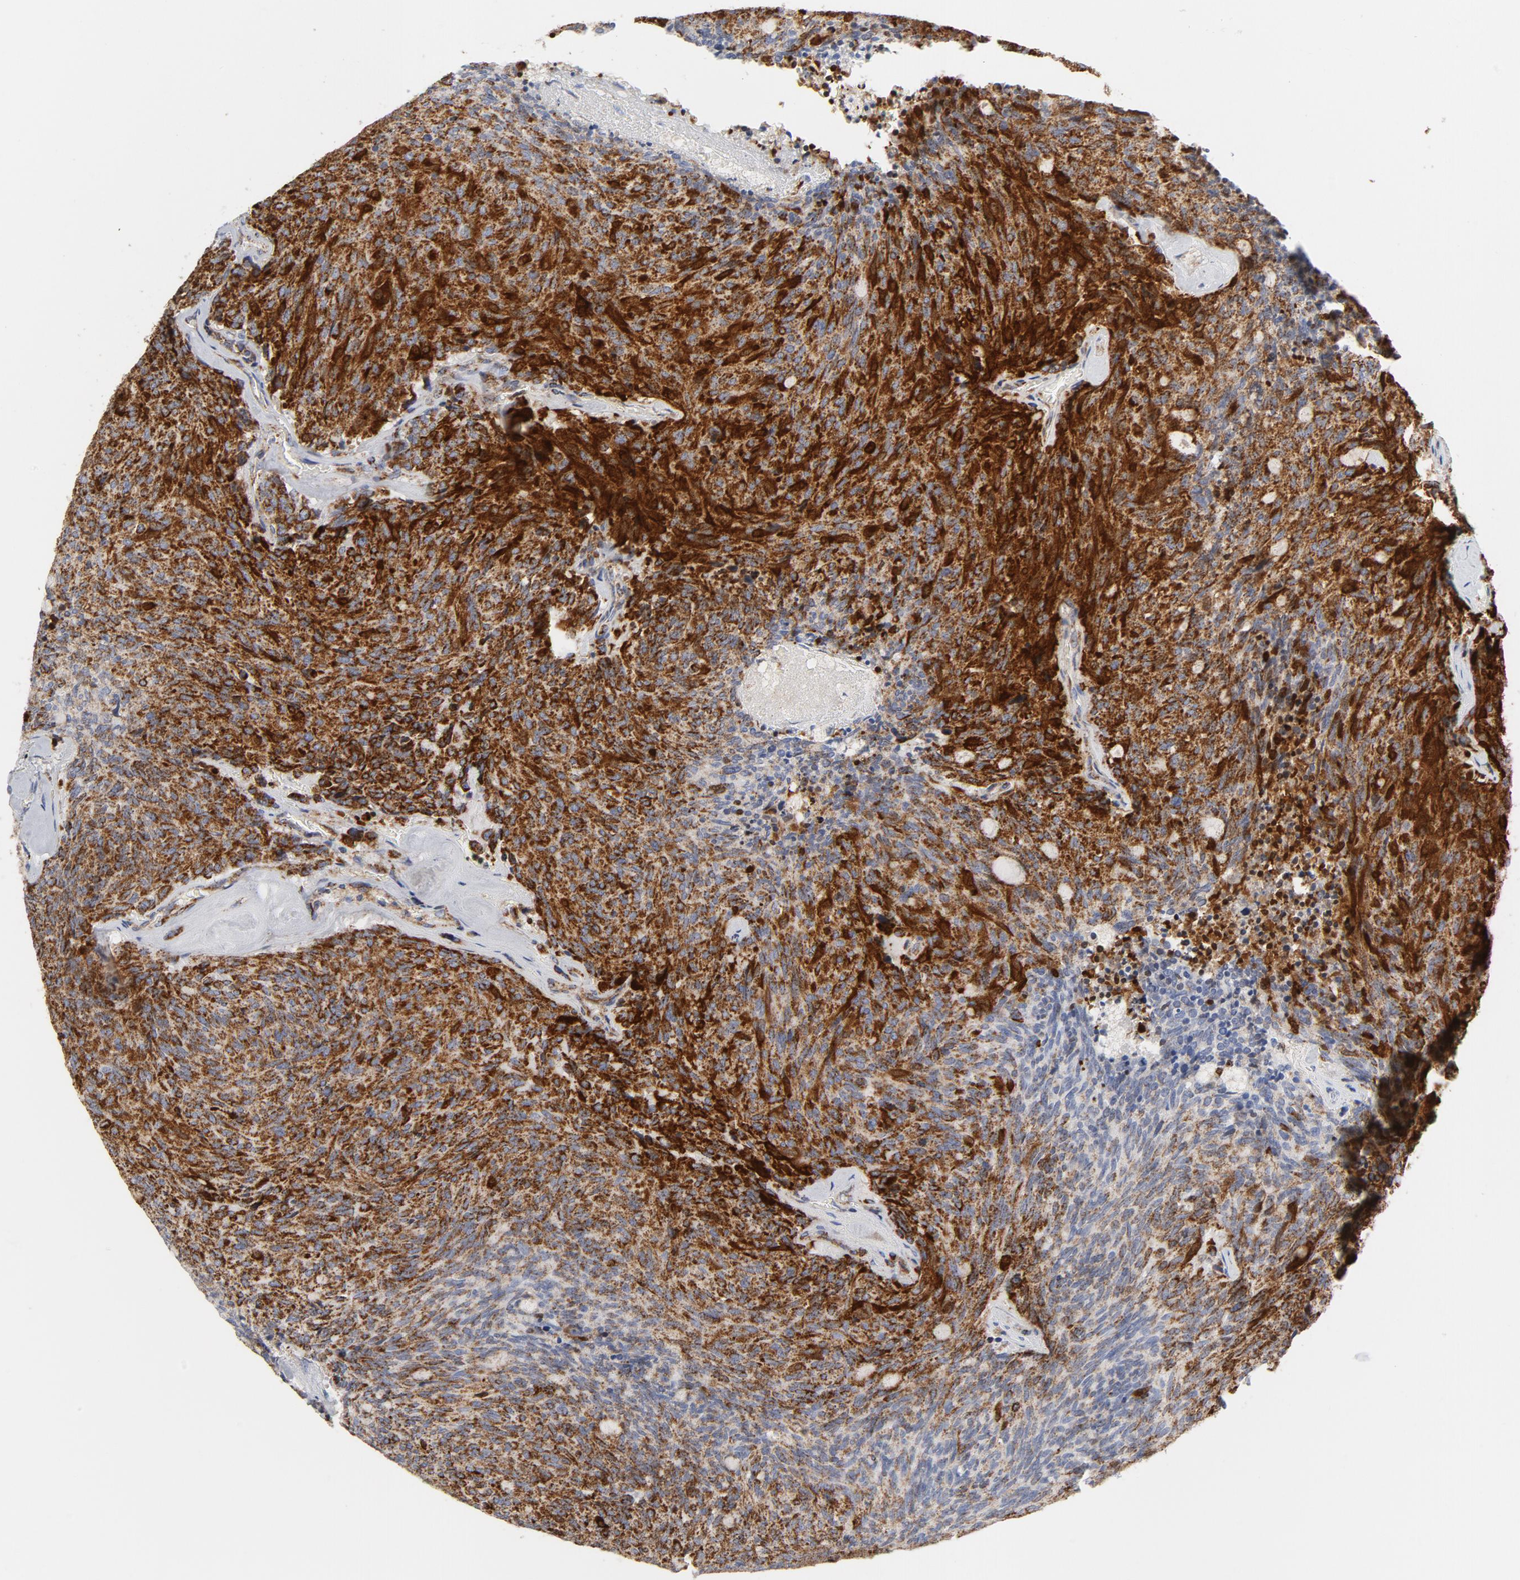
{"staining": {"intensity": "strong", "quantity": ">75%", "location": "cytoplasmic/membranous"}, "tissue": "carcinoid", "cell_type": "Tumor cells", "image_type": "cancer", "snomed": [{"axis": "morphology", "description": "Carcinoid, malignant, NOS"}, {"axis": "topography", "description": "Pancreas"}], "caption": "Protein expression analysis of carcinoid (malignant) displays strong cytoplasmic/membranous staining in about >75% of tumor cells.", "gene": "CYCS", "patient": {"sex": "female", "age": 54}}